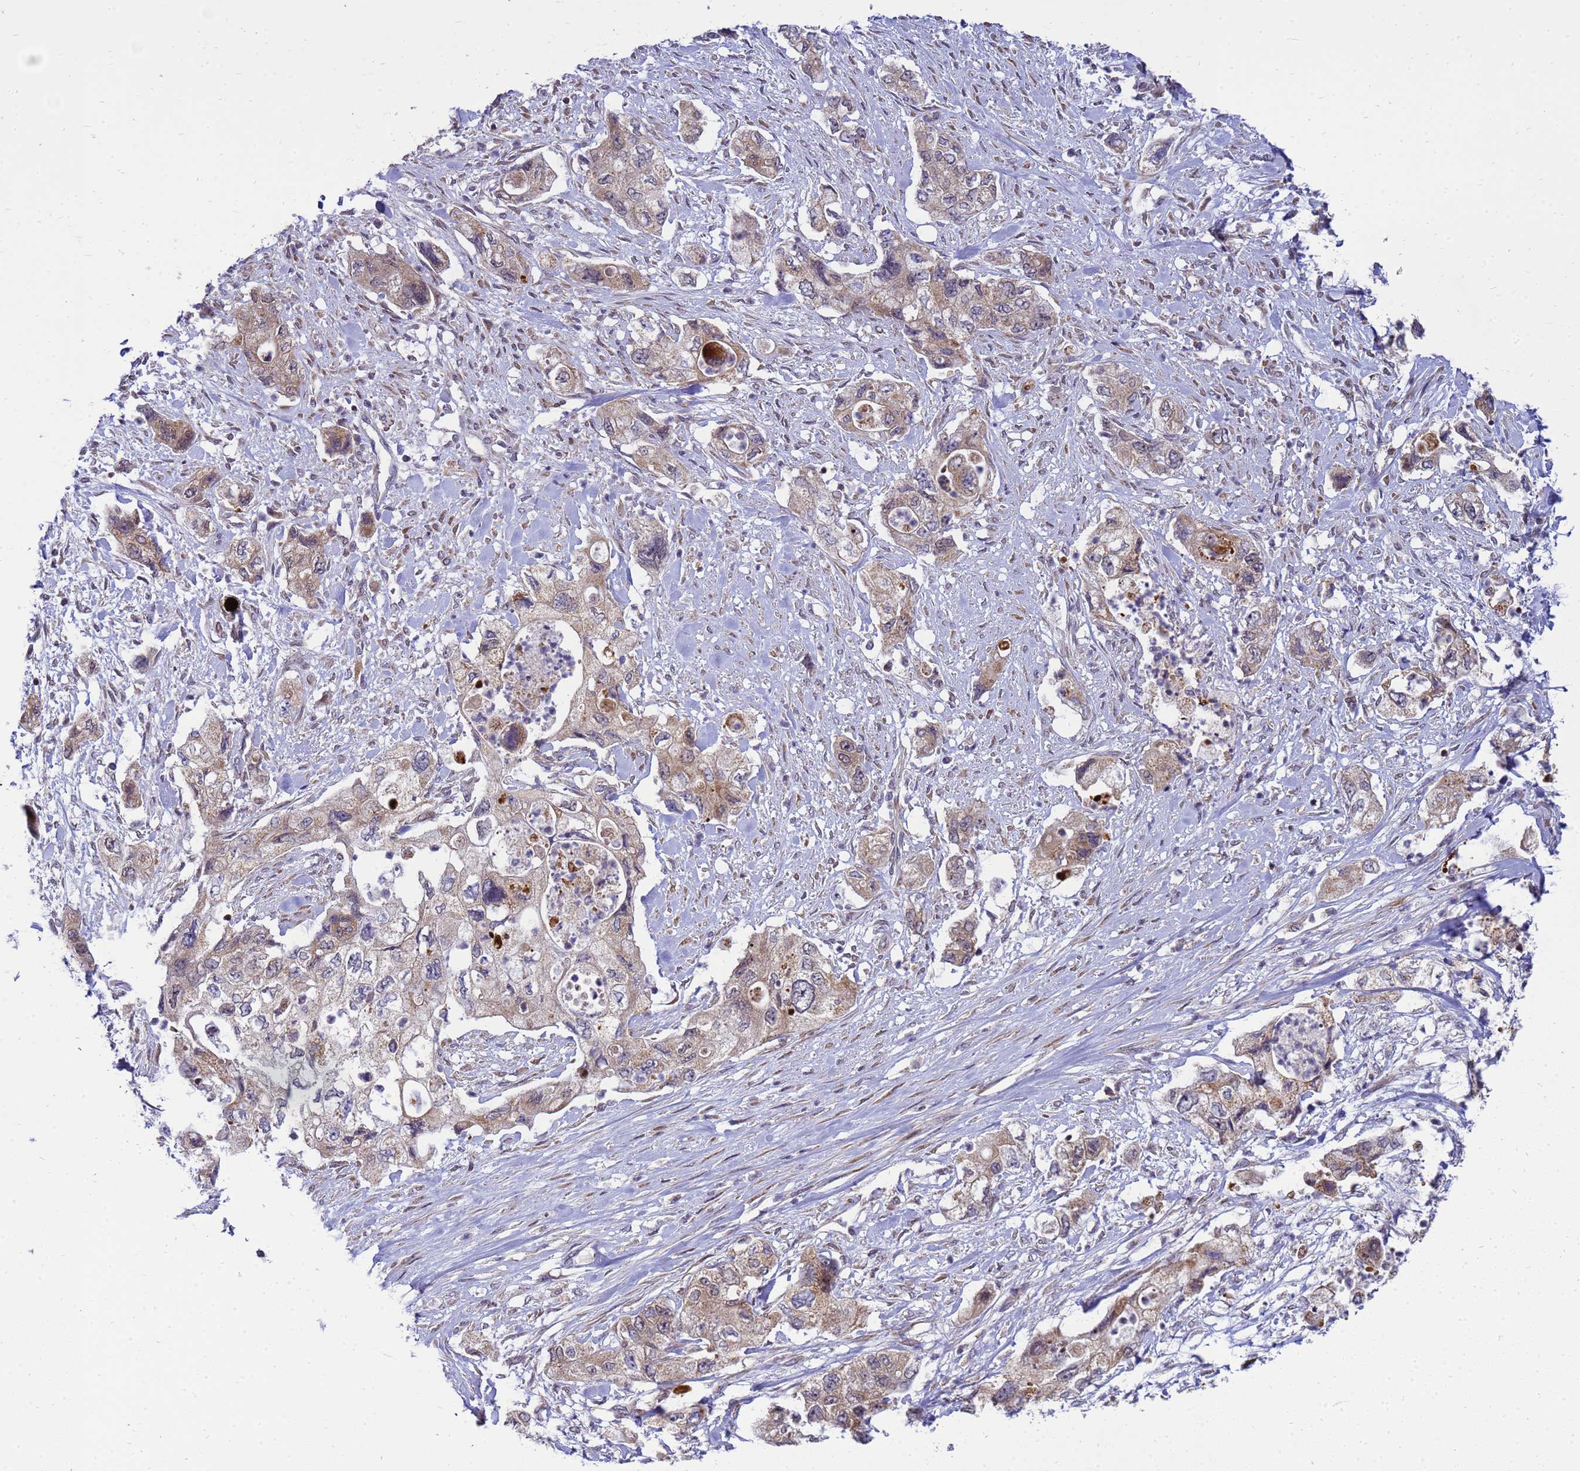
{"staining": {"intensity": "moderate", "quantity": ">75%", "location": "cytoplasmic/membranous"}, "tissue": "pancreatic cancer", "cell_type": "Tumor cells", "image_type": "cancer", "snomed": [{"axis": "morphology", "description": "Adenocarcinoma, NOS"}, {"axis": "topography", "description": "Pancreas"}], "caption": "Moderate cytoplasmic/membranous protein positivity is appreciated in approximately >75% of tumor cells in pancreatic cancer (adenocarcinoma).", "gene": "C12orf43", "patient": {"sex": "female", "age": 73}}